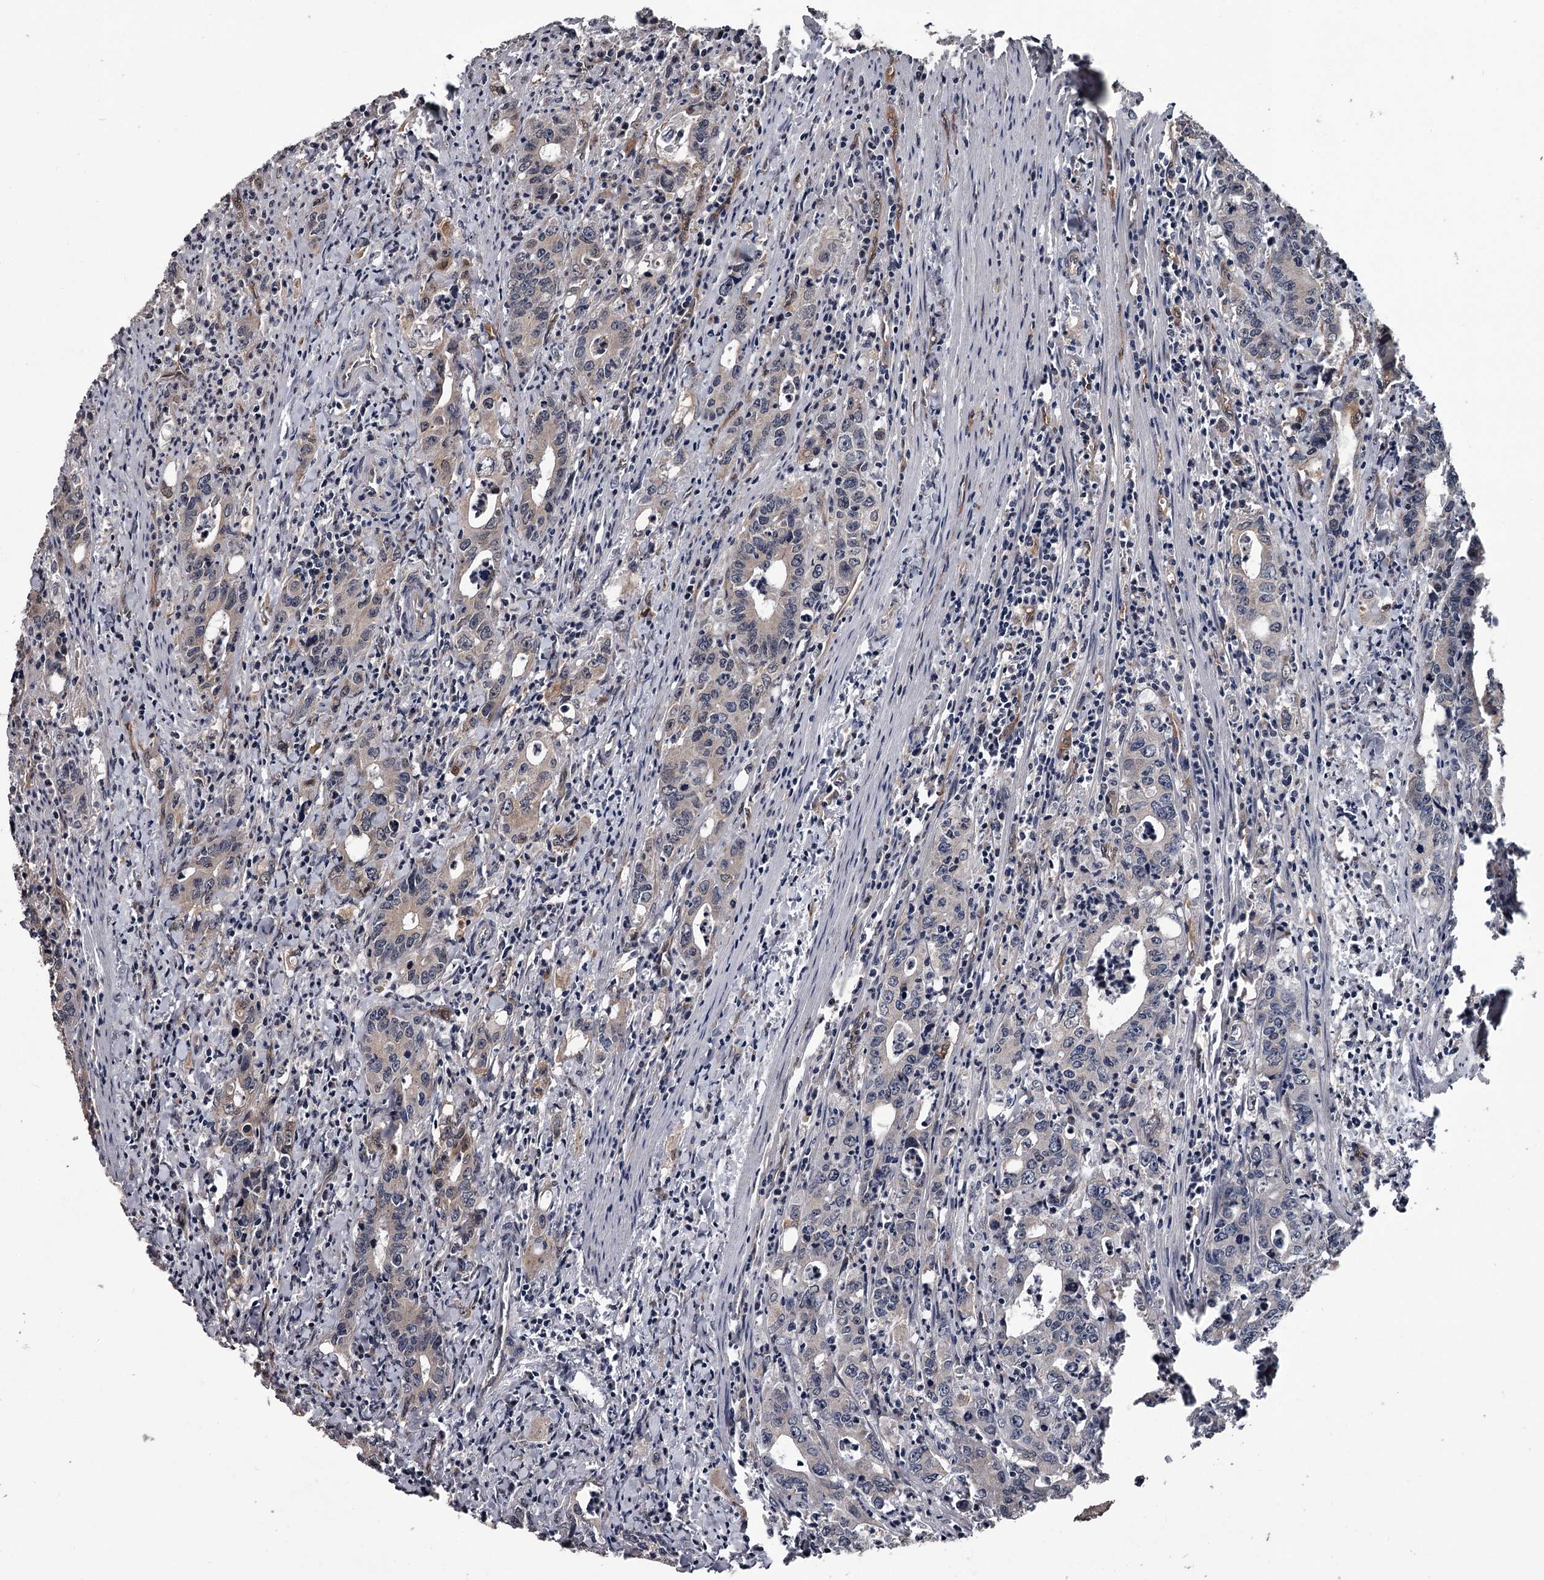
{"staining": {"intensity": "weak", "quantity": "<25%", "location": "cytoplasmic/membranous"}, "tissue": "colorectal cancer", "cell_type": "Tumor cells", "image_type": "cancer", "snomed": [{"axis": "morphology", "description": "Adenocarcinoma, NOS"}, {"axis": "topography", "description": "Colon"}], "caption": "The micrograph shows no significant positivity in tumor cells of colorectal cancer (adenocarcinoma).", "gene": "CDC42EP2", "patient": {"sex": "female", "age": 75}}